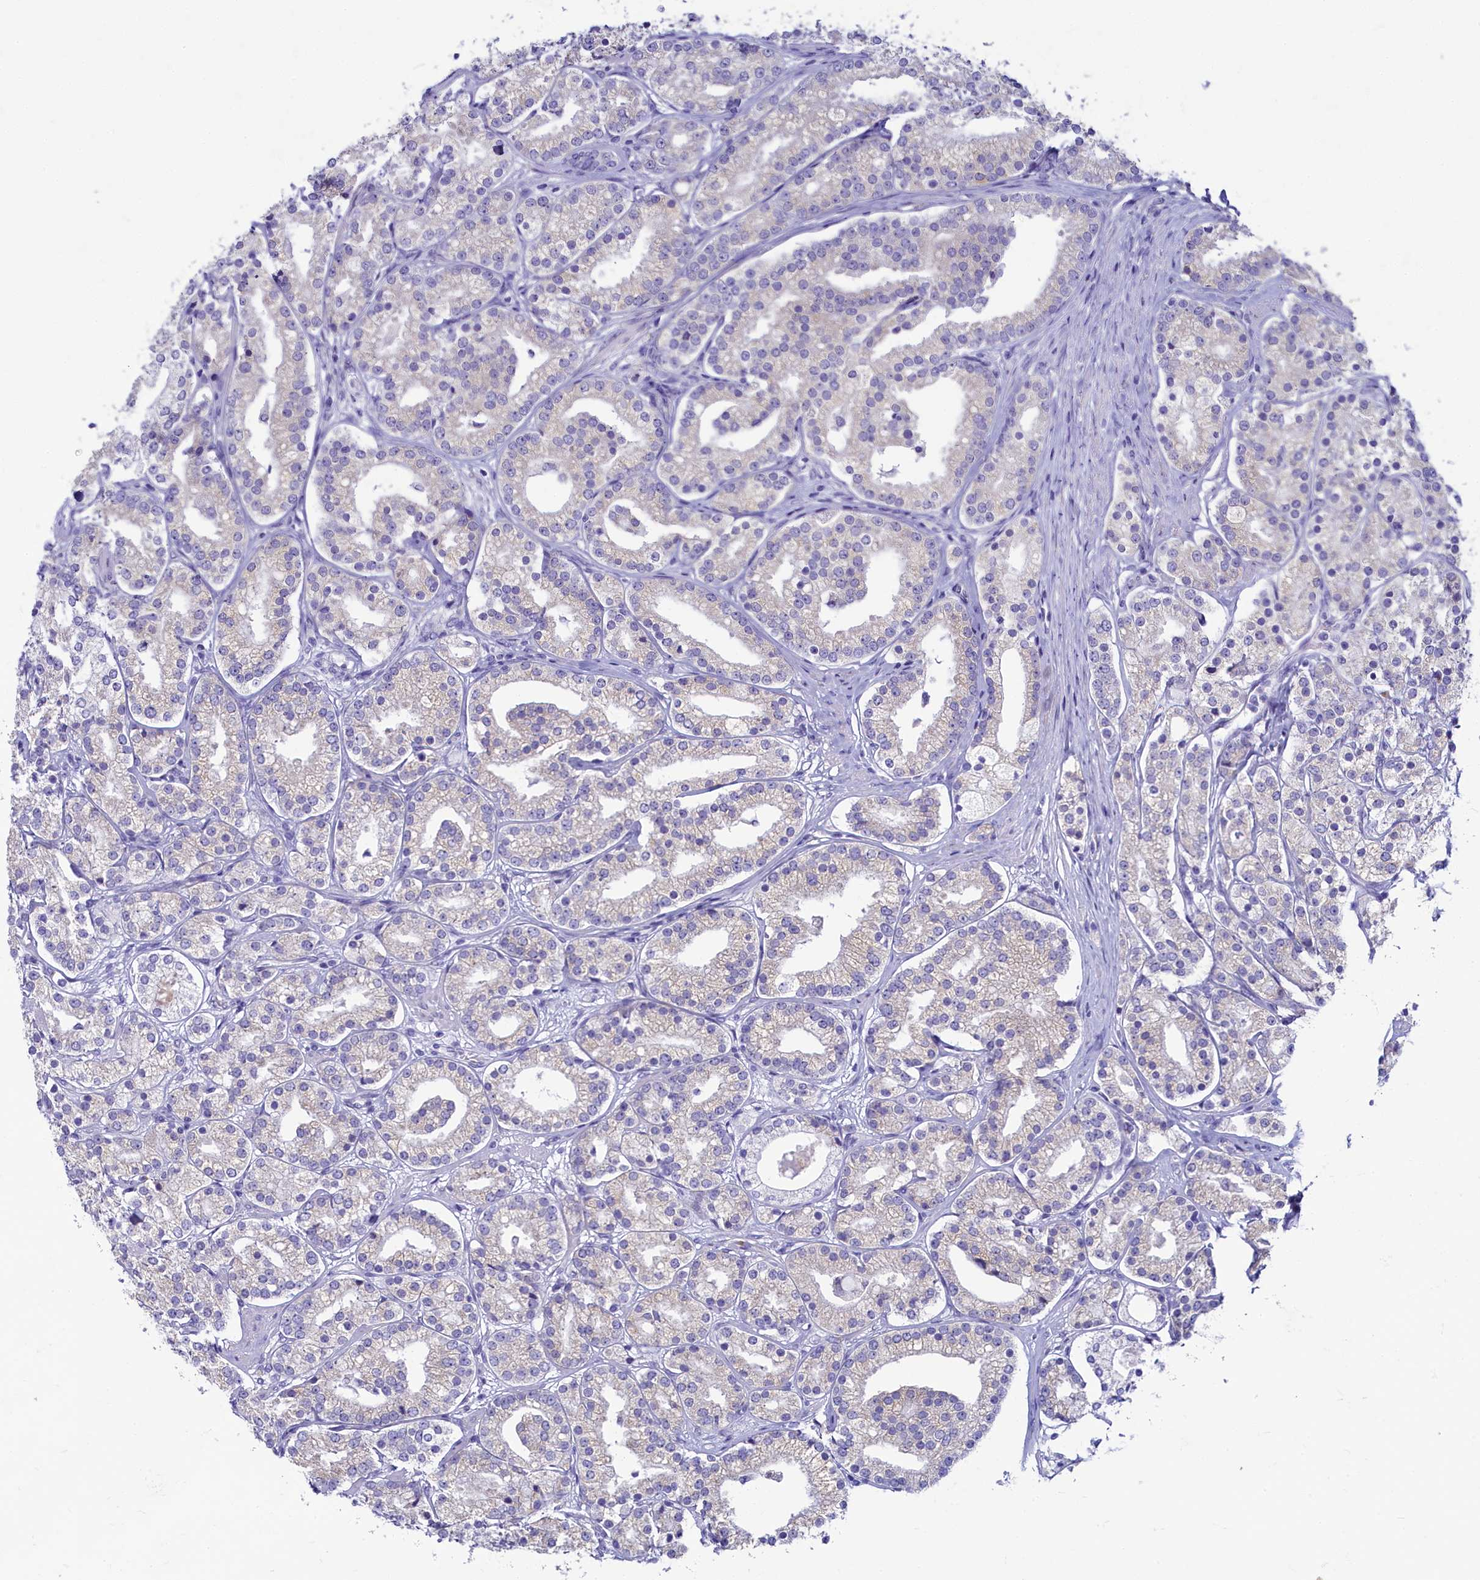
{"staining": {"intensity": "negative", "quantity": "none", "location": "none"}, "tissue": "prostate cancer", "cell_type": "Tumor cells", "image_type": "cancer", "snomed": [{"axis": "morphology", "description": "Adenocarcinoma, High grade"}, {"axis": "topography", "description": "Prostate"}], "caption": "High power microscopy image of an IHC micrograph of adenocarcinoma (high-grade) (prostate), revealing no significant positivity in tumor cells. (DAB (3,3'-diaminobenzidine) immunohistochemistry visualized using brightfield microscopy, high magnification).", "gene": "SKA3", "patient": {"sex": "male", "age": 69}}